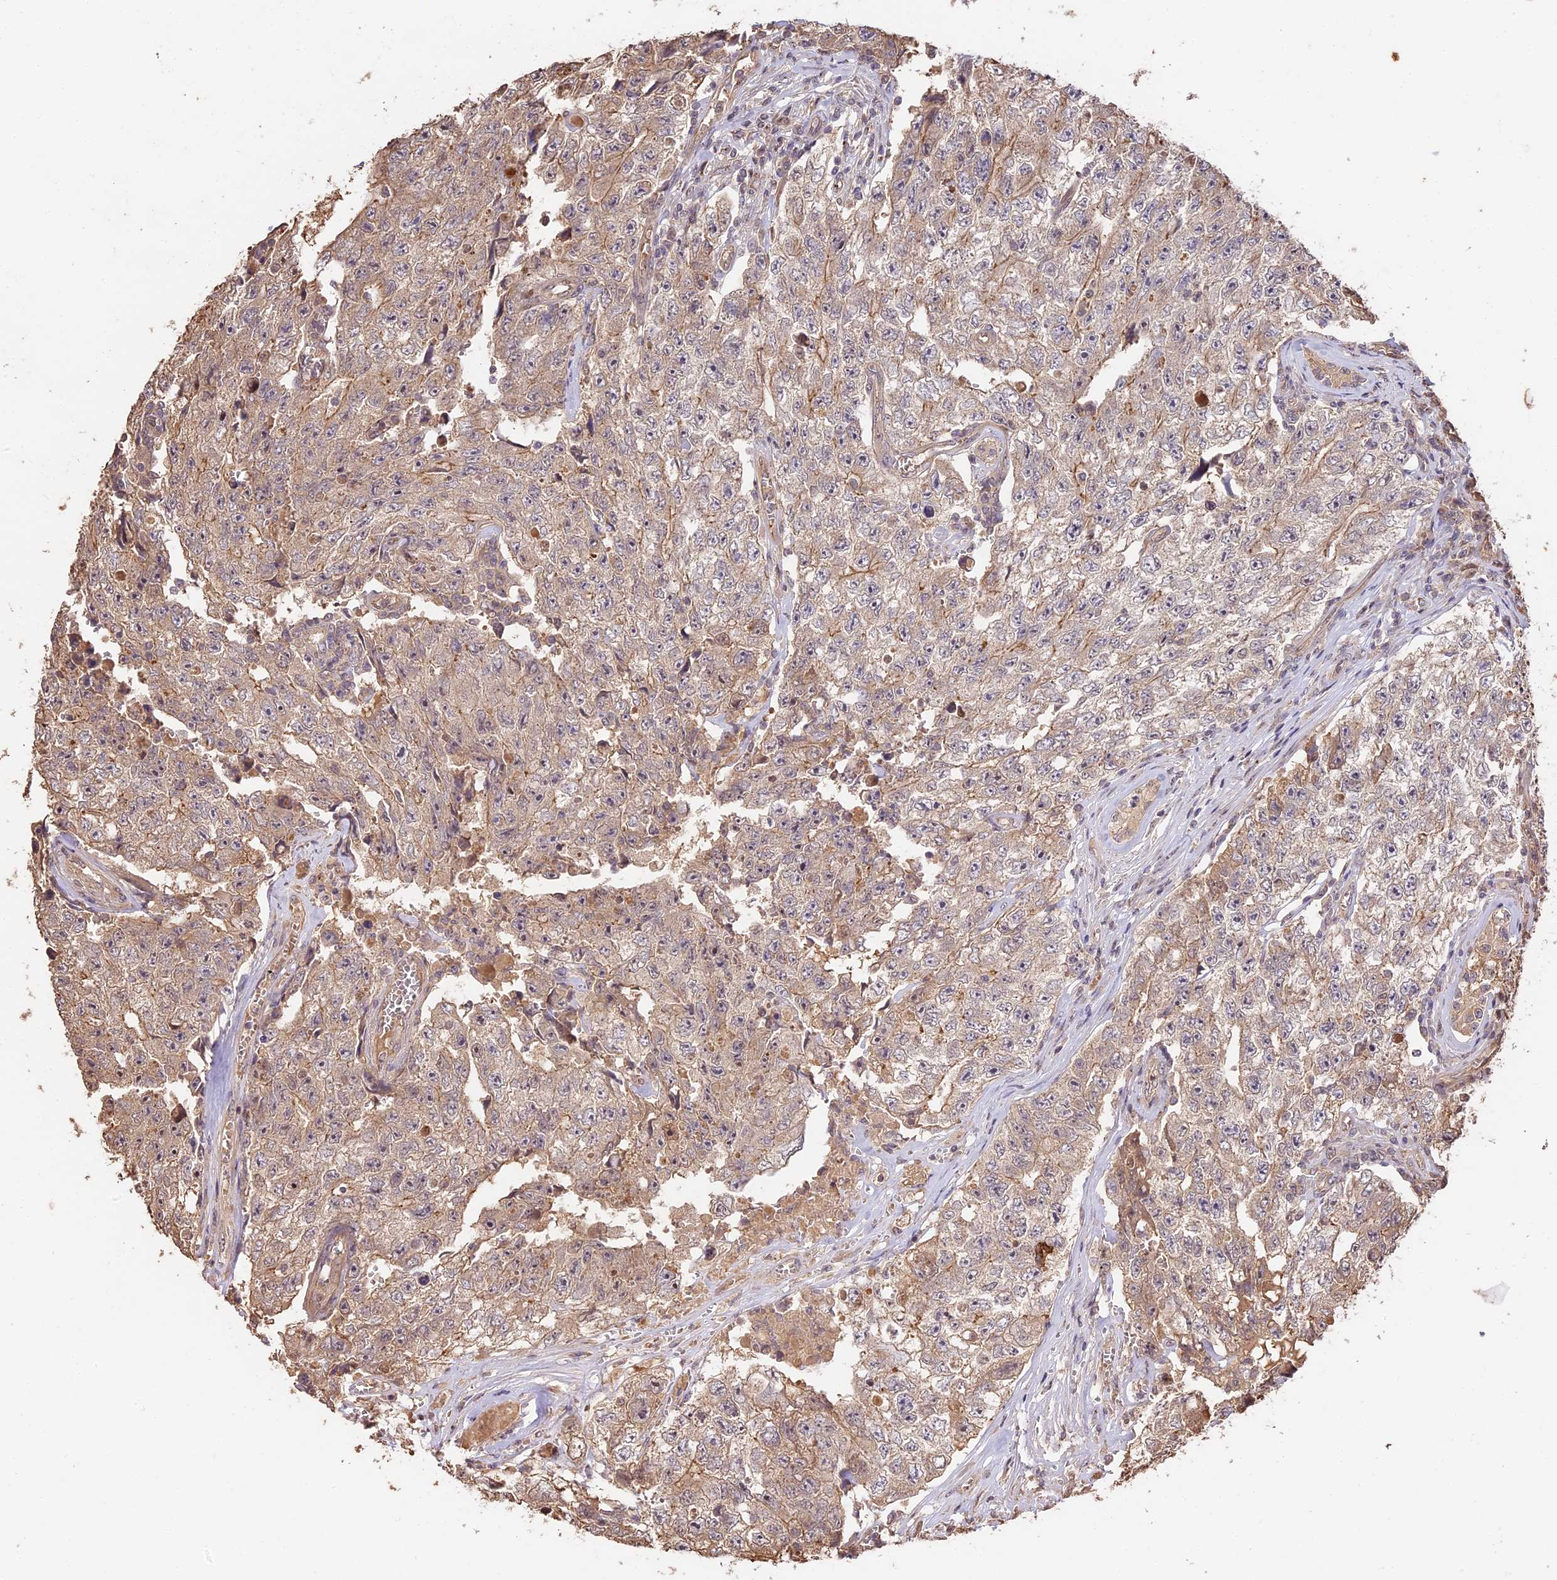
{"staining": {"intensity": "weak", "quantity": "<25%", "location": "cytoplasmic/membranous"}, "tissue": "testis cancer", "cell_type": "Tumor cells", "image_type": "cancer", "snomed": [{"axis": "morphology", "description": "Carcinoma, Embryonal, NOS"}, {"axis": "topography", "description": "Testis"}], "caption": "Testis cancer stained for a protein using immunohistochemistry (IHC) reveals no positivity tumor cells.", "gene": "PPP1R37", "patient": {"sex": "male", "age": 17}}